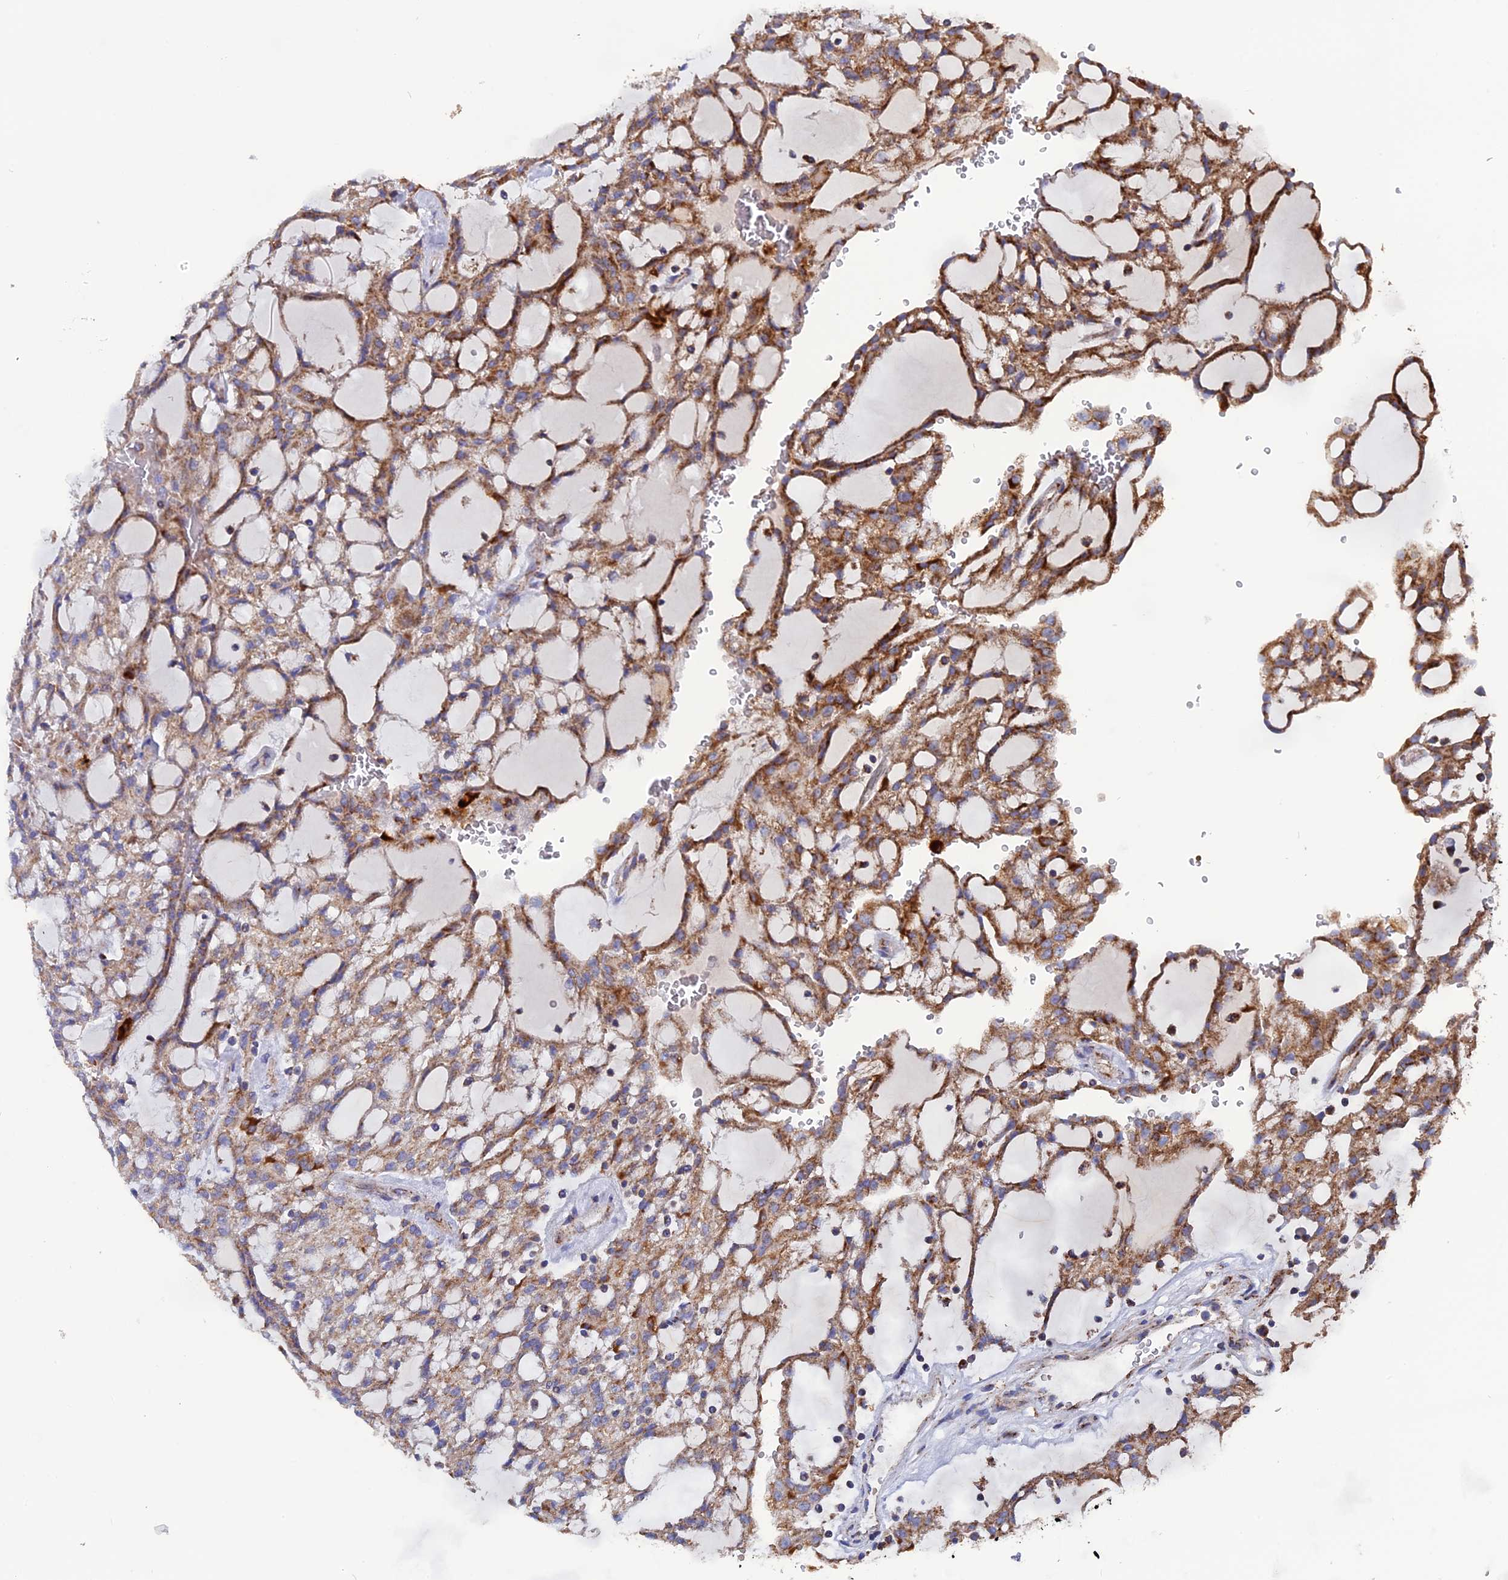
{"staining": {"intensity": "moderate", "quantity": ">75%", "location": "cytoplasmic/membranous"}, "tissue": "renal cancer", "cell_type": "Tumor cells", "image_type": "cancer", "snomed": [{"axis": "morphology", "description": "Adenocarcinoma, NOS"}, {"axis": "topography", "description": "Kidney"}], "caption": "Renal cancer tissue reveals moderate cytoplasmic/membranous expression in approximately >75% of tumor cells", "gene": "TGFA", "patient": {"sex": "male", "age": 63}}